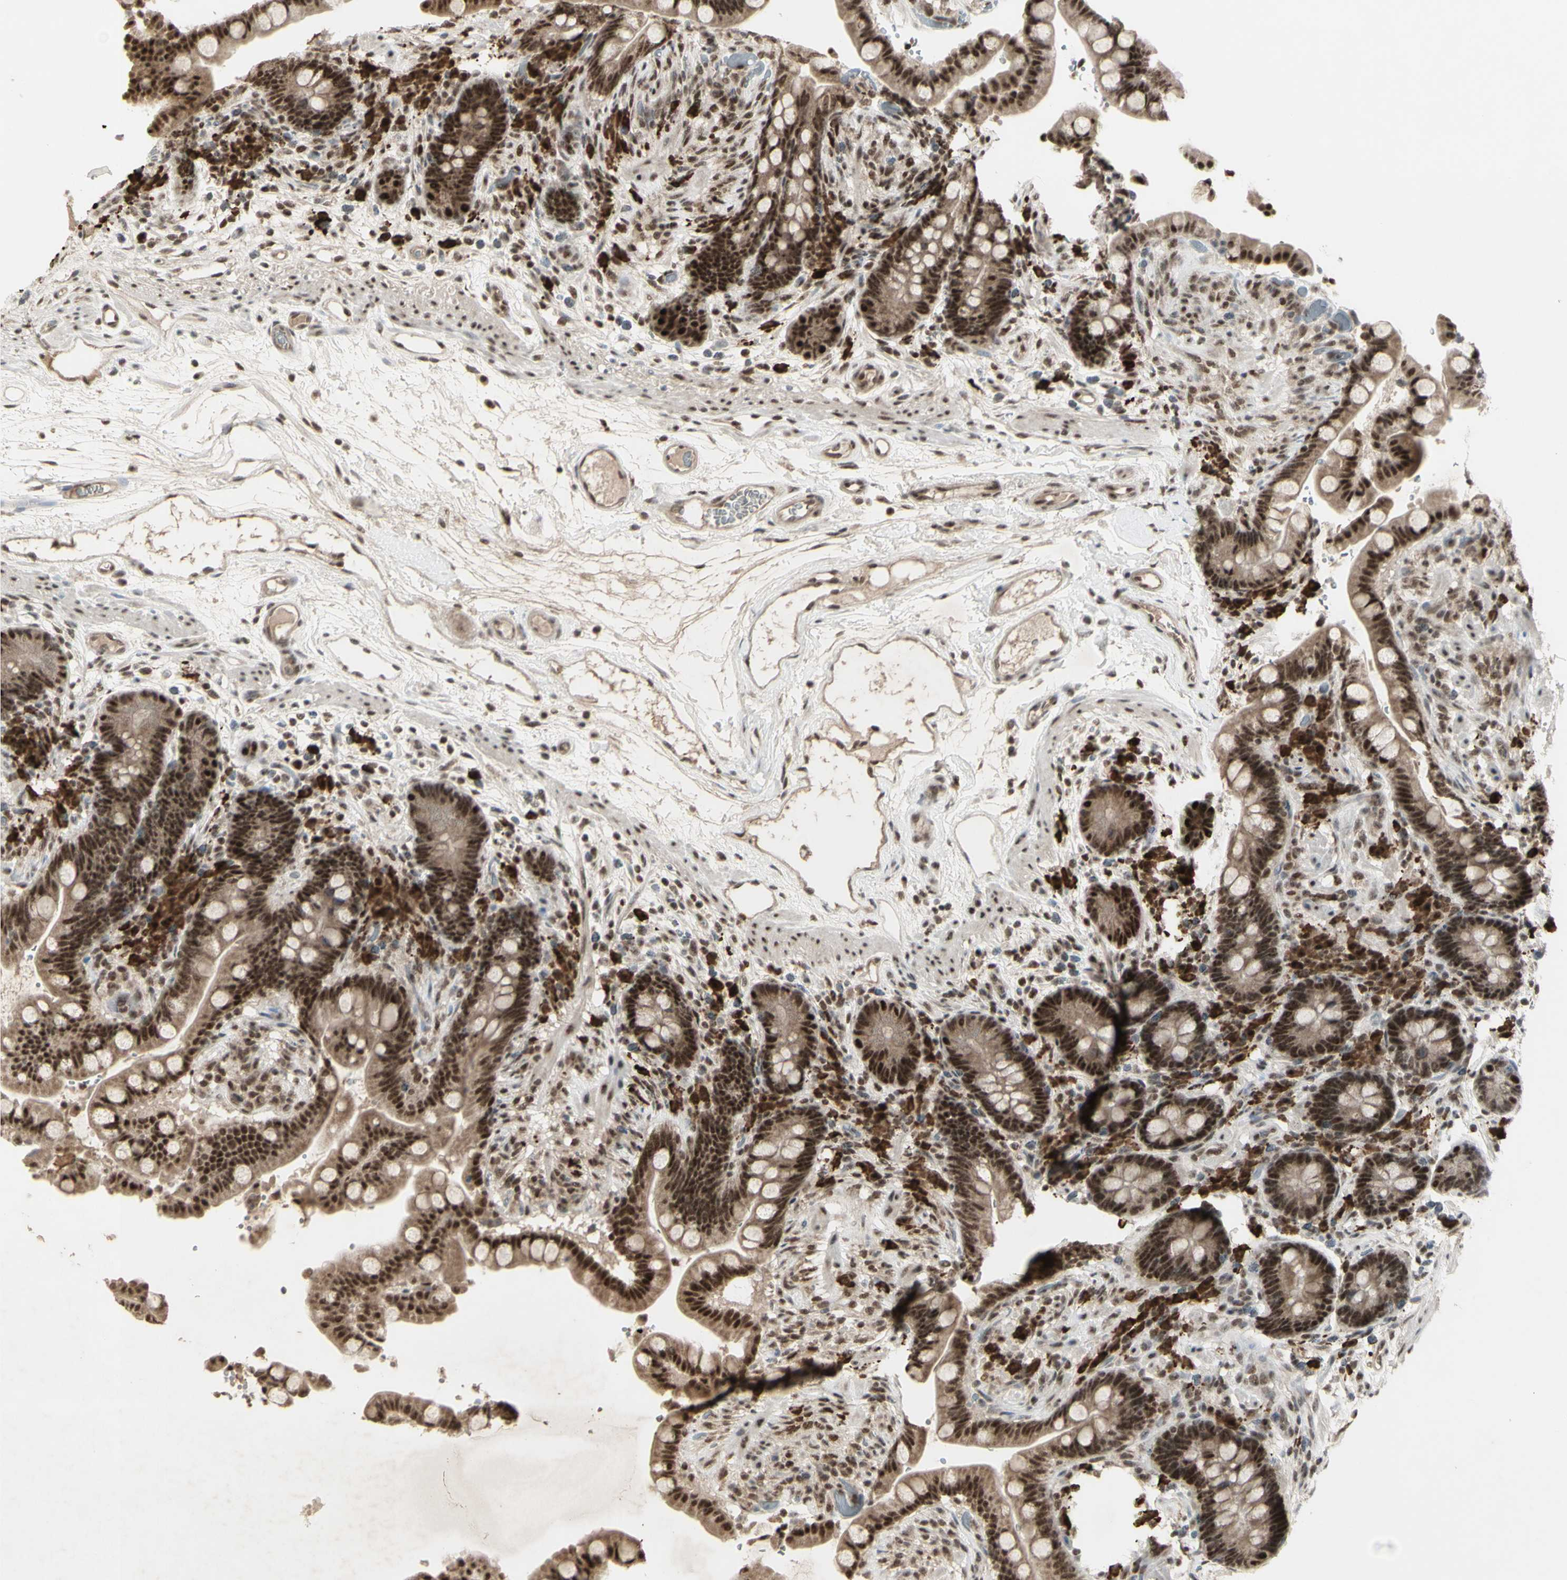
{"staining": {"intensity": "moderate", "quantity": ">75%", "location": "nuclear"}, "tissue": "colon", "cell_type": "Endothelial cells", "image_type": "normal", "snomed": [{"axis": "morphology", "description": "Normal tissue, NOS"}, {"axis": "topography", "description": "Colon"}], "caption": "Immunohistochemical staining of normal human colon reveals >75% levels of moderate nuclear protein expression in about >75% of endothelial cells.", "gene": "CCNT1", "patient": {"sex": "male", "age": 73}}